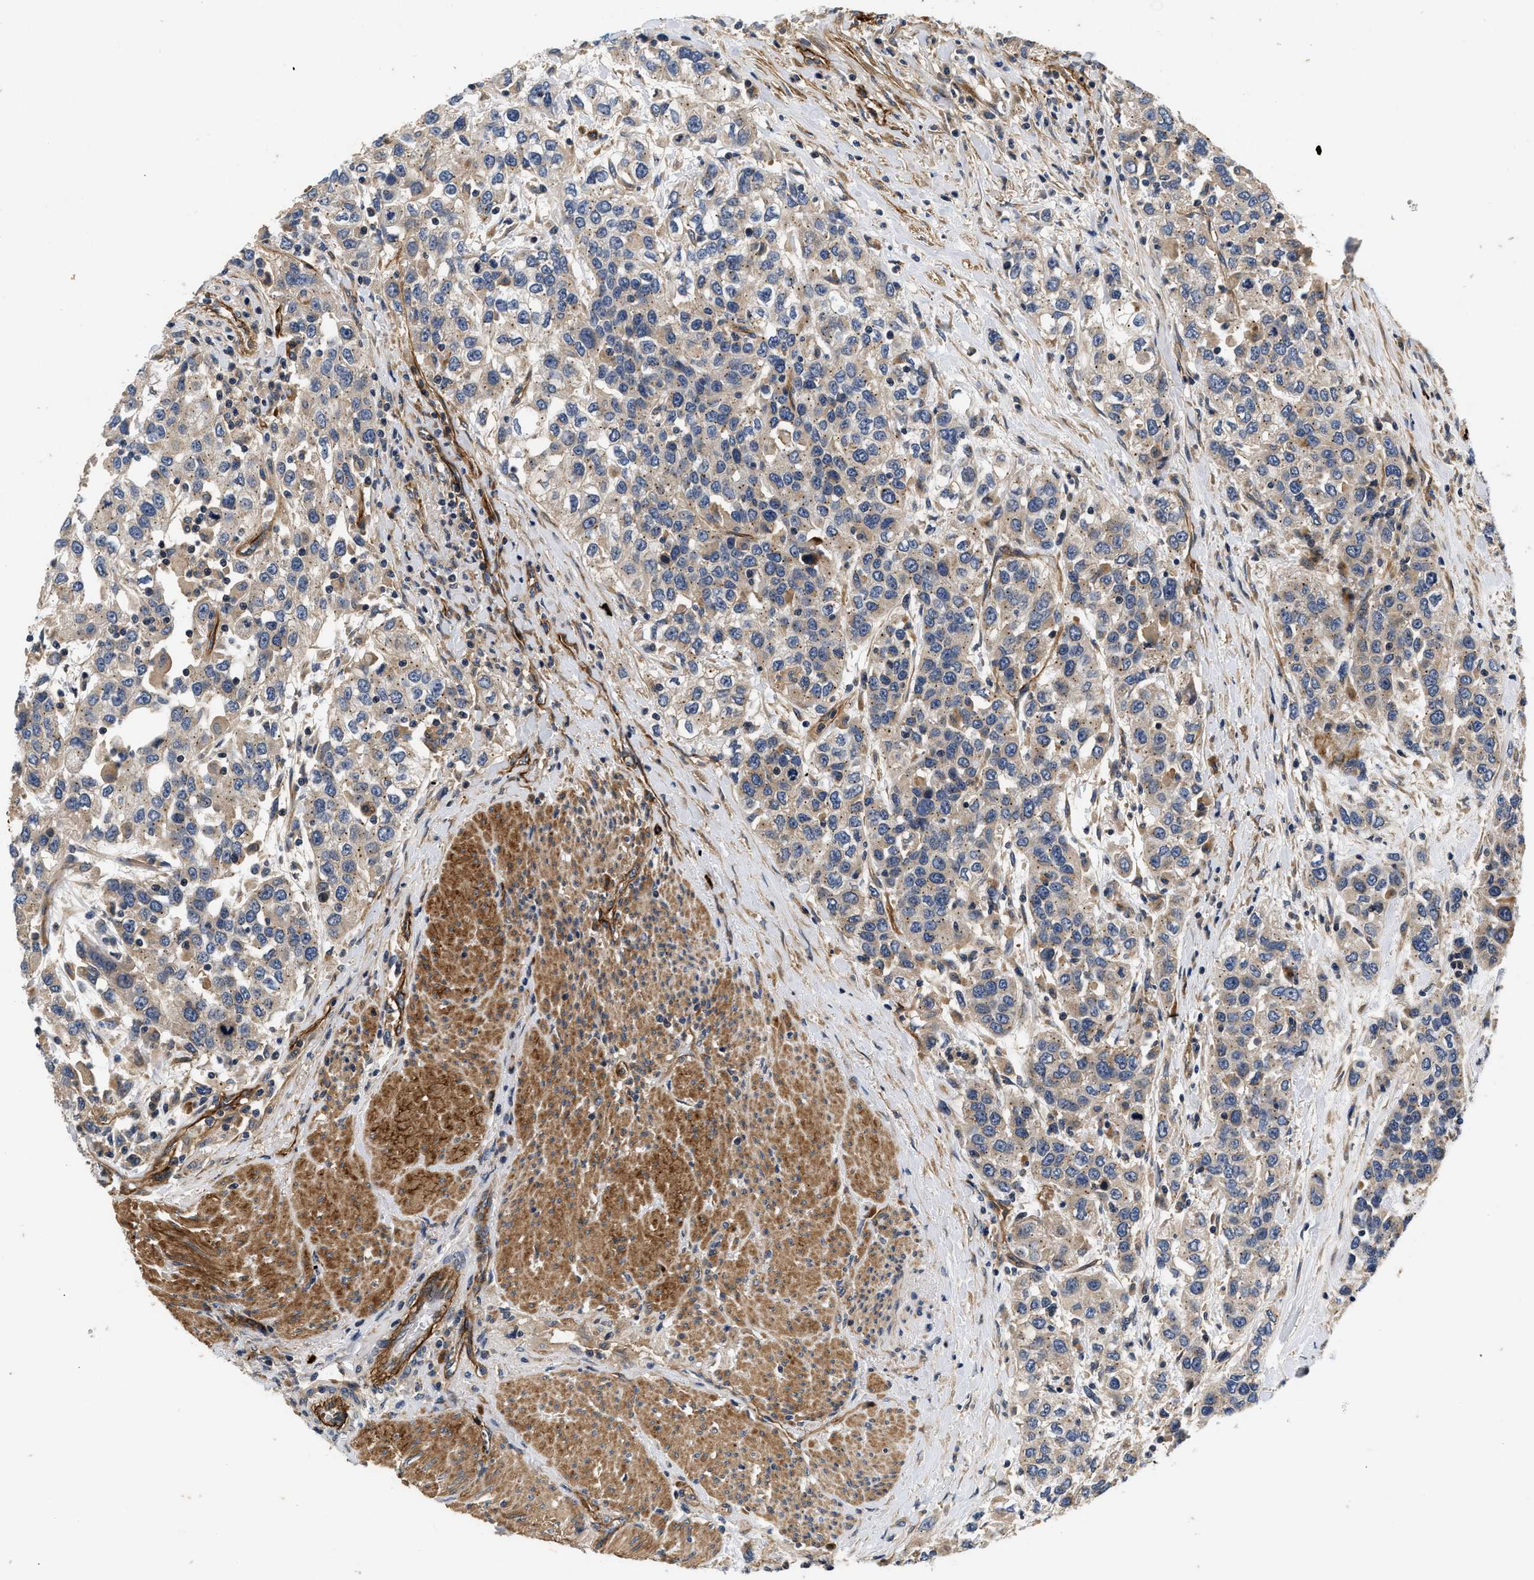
{"staining": {"intensity": "moderate", "quantity": ">75%", "location": "cytoplasmic/membranous"}, "tissue": "urothelial cancer", "cell_type": "Tumor cells", "image_type": "cancer", "snomed": [{"axis": "morphology", "description": "Urothelial carcinoma, High grade"}, {"axis": "topography", "description": "Urinary bladder"}], "caption": "A brown stain highlights moderate cytoplasmic/membranous positivity of a protein in urothelial cancer tumor cells.", "gene": "NME6", "patient": {"sex": "female", "age": 80}}